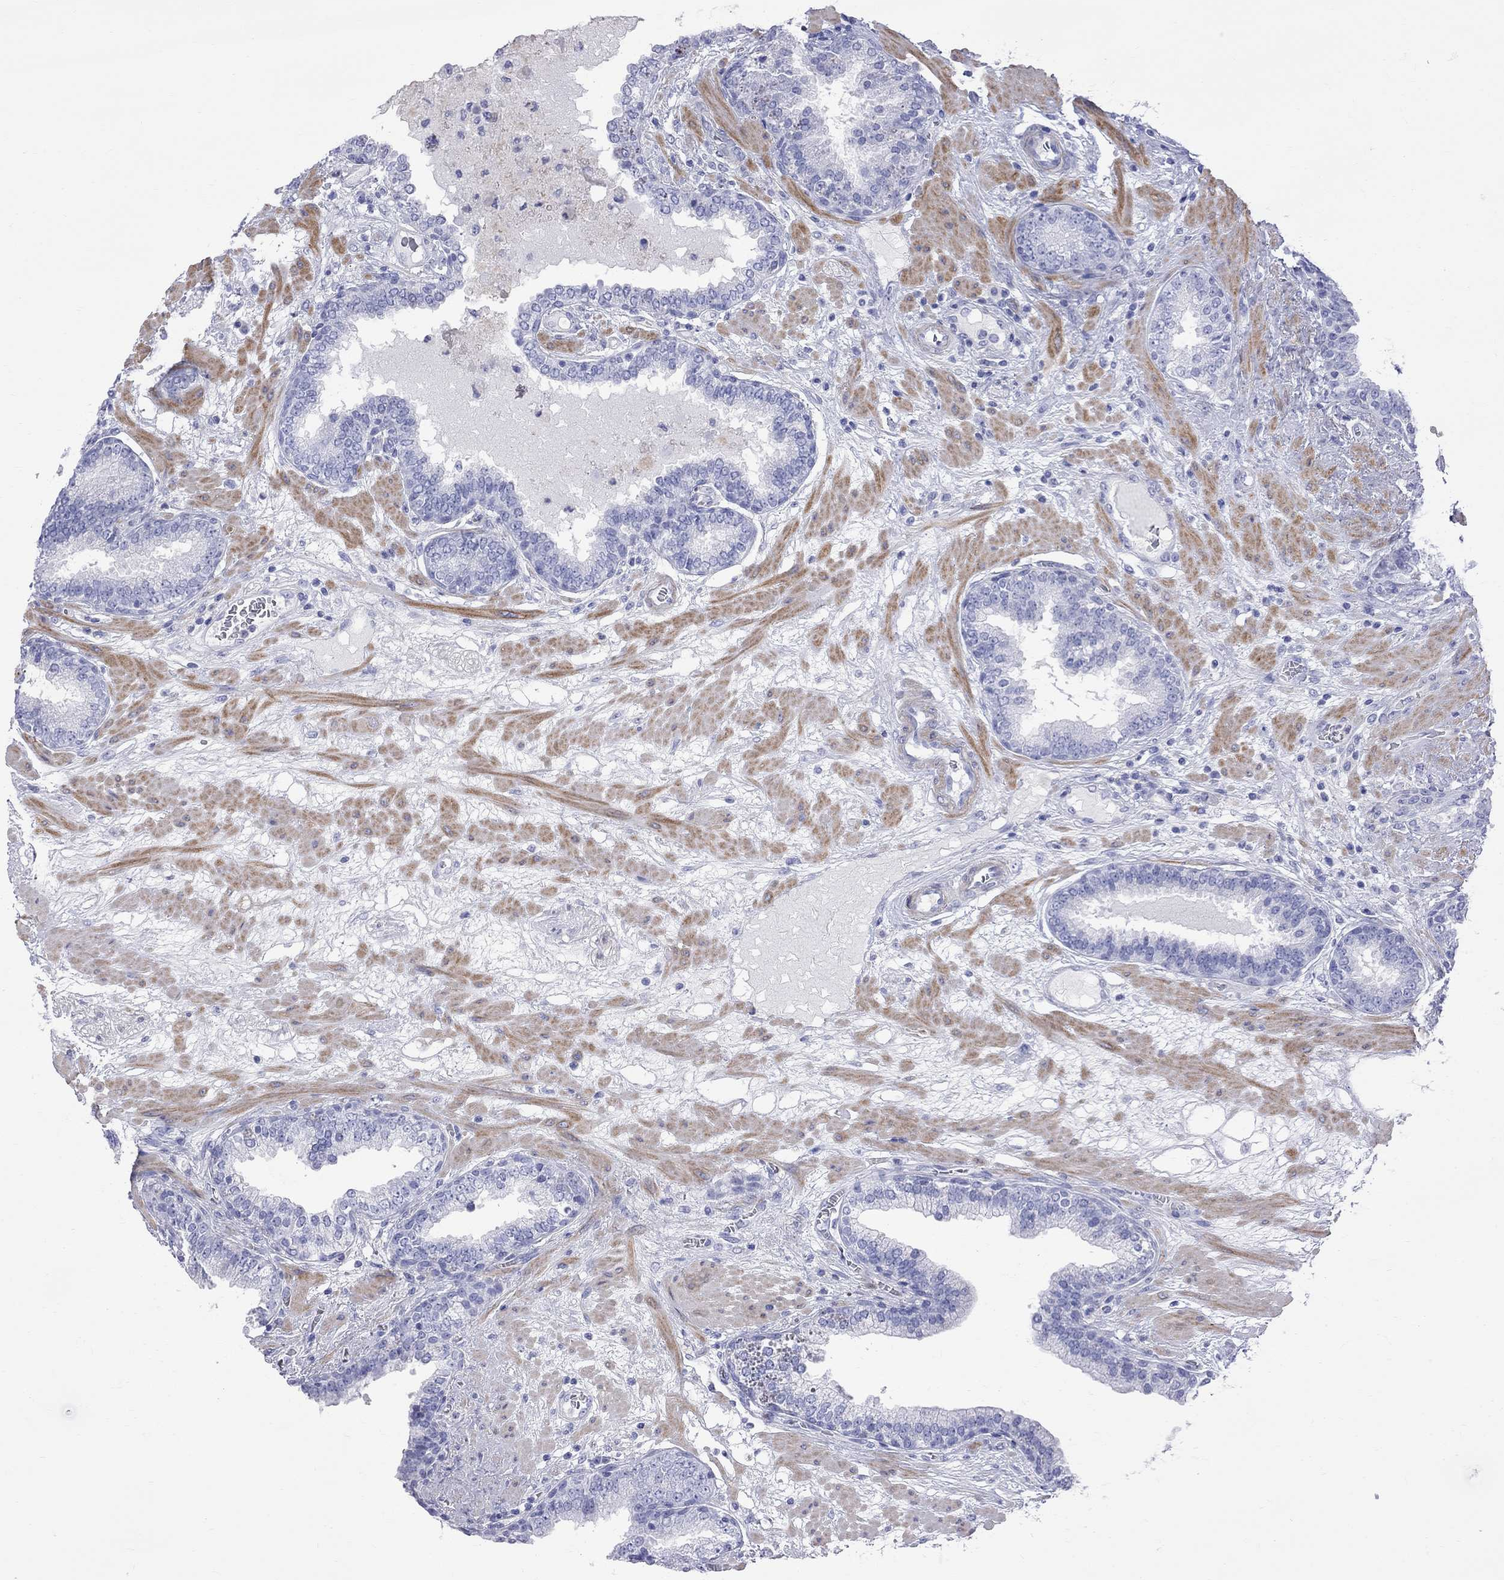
{"staining": {"intensity": "negative", "quantity": "none", "location": "none"}, "tissue": "prostate cancer", "cell_type": "Tumor cells", "image_type": "cancer", "snomed": [{"axis": "morphology", "description": "Adenocarcinoma, Low grade"}, {"axis": "topography", "description": "Prostate"}], "caption": "Histopathology image shows no protein expression in tumor cells of prostate cancer tissue.", "gene": "S100A3", "patient": {"sex": "male", "age": 60}}